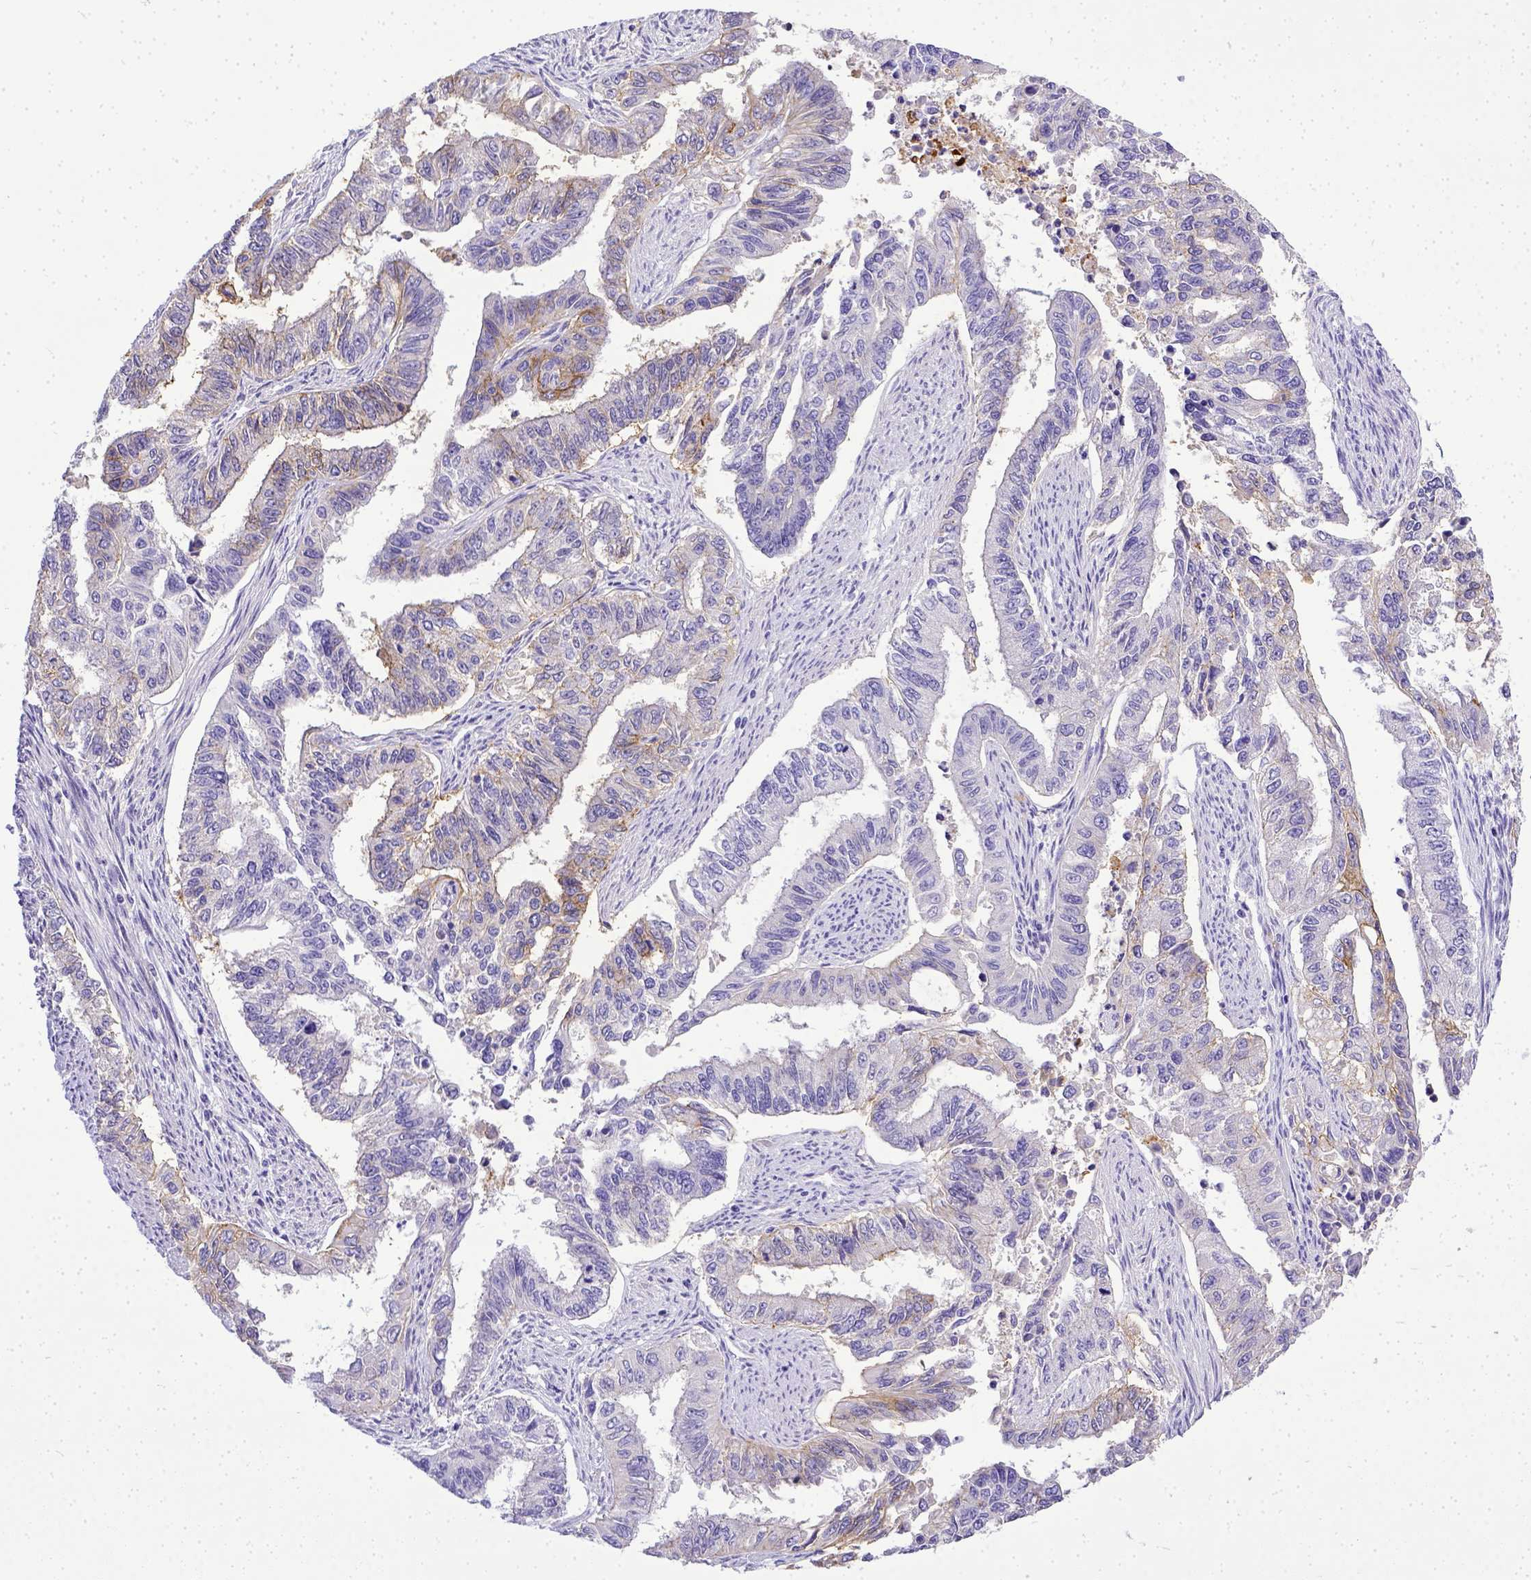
{"staining": {"intensity": "moderate", "quantity": "<25%", "location": "cytoplasmic/membranous"}, "tissue": "endometrial cancer", "cell_type": "Tumor cells", "image_type": "cancer", "snomed": [{"axis": "morphology", "description": "Adenocarcinoma, NOS"}, {"axis": "topography", "description": "Uterus"}], "caption": "Approximately <25% of tumor cells in adenocarcinoma (endometrial) reveal moderate cytoplasmic/membranous protein staining as visualized by brown immunohistochemical staining.", "gene": "BTN1A1", "patient": {"sex": "female", "age": 59}}